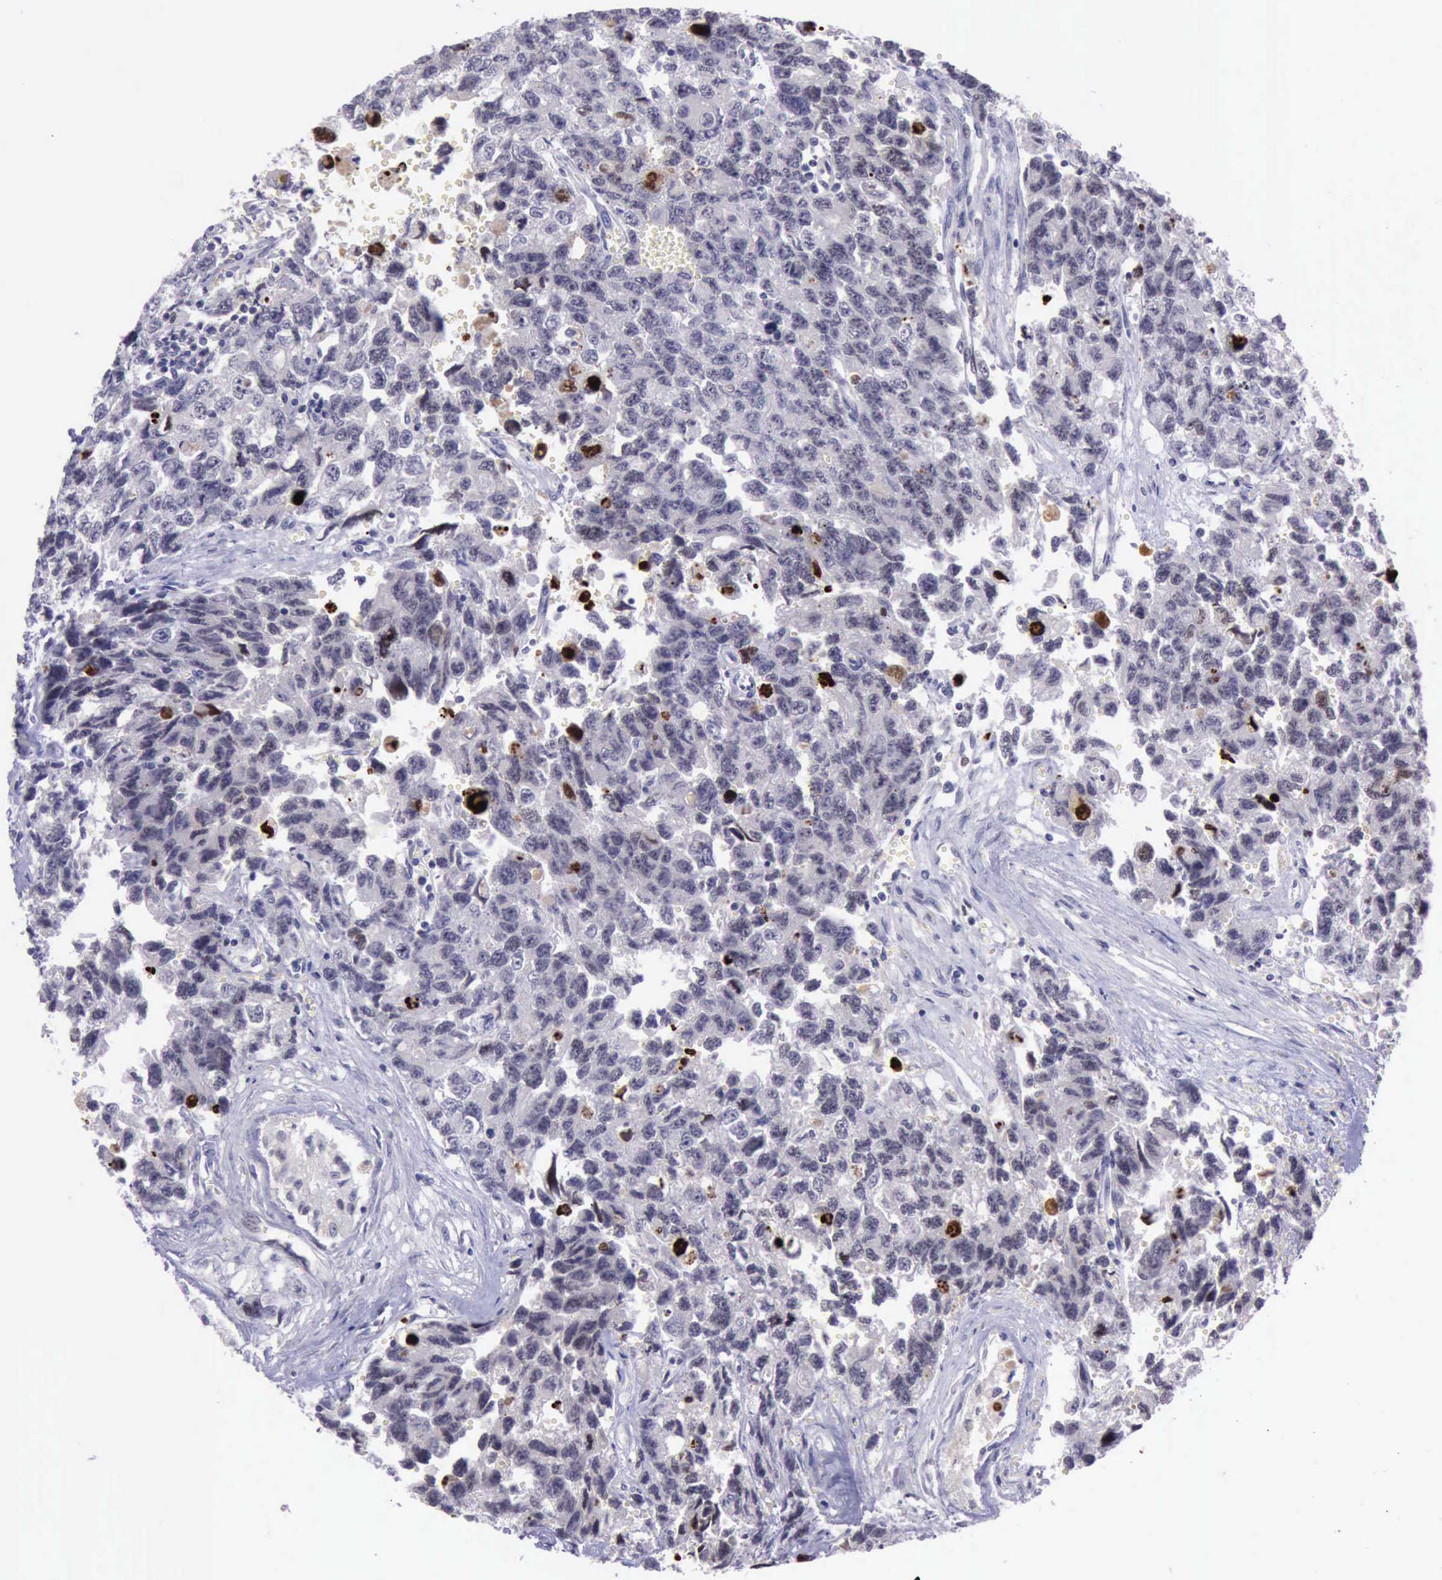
{"staining": {"intensity": "strong", "quantity": "<25%", "location": "nuclear"}, "tissue": "testis cancer", "cell_type": "Tumor cells", "image_type": "cancer", "snomed": [{"axis": "morphology", "description": "Carcinoma, Embryonal, NOS"}, {"axis": "topography", "description": "Testis"}], "caption": "A brown stain labels strong nuclear expression of a protein in testis embryonal carcinoma tumor cells.", "gene": "PARP1", "patient": {"sex": "male", "age": 31}}